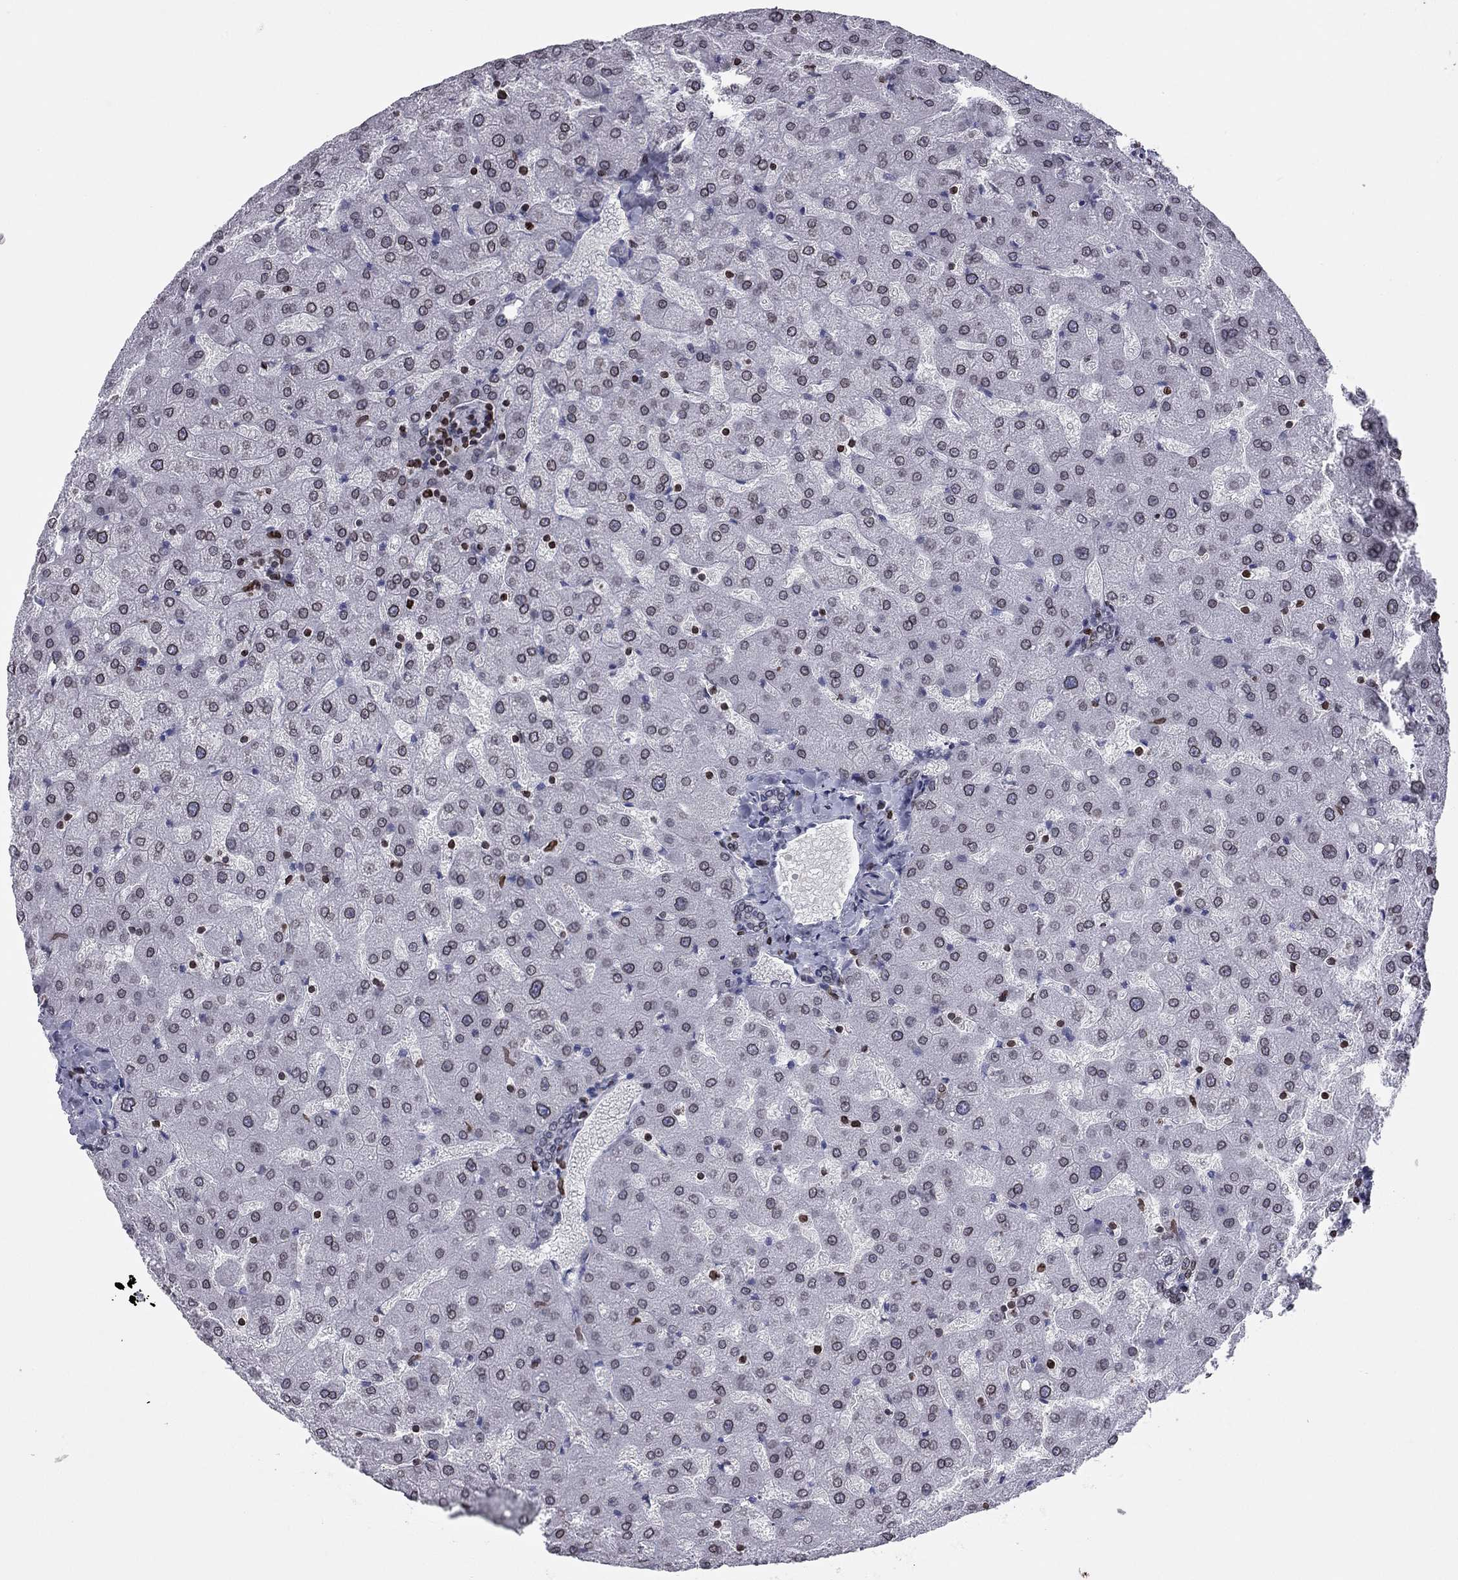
{"staining": {"intensity": "weak", "quantity": ">75%", "location": "cytoplasmic/membranous,nuclear"}, "tissue": "liver", "cell_type": "Cholangiocytes", "image_type": "normal", "snomed": [{"axis": "morphology", "description": "Normal tissue, NOS"}, {"axis": "topography", "description": "Liver"}], "caption": "Approximately >75% of cholangiocytes in normal liver exhibit weak cytoplasmic/membranous,nuclear protein staining as visualized by brown immunohistochemical staining.", "gene": "ESPL1", "patient": {"sex": "female", "age": 50}}